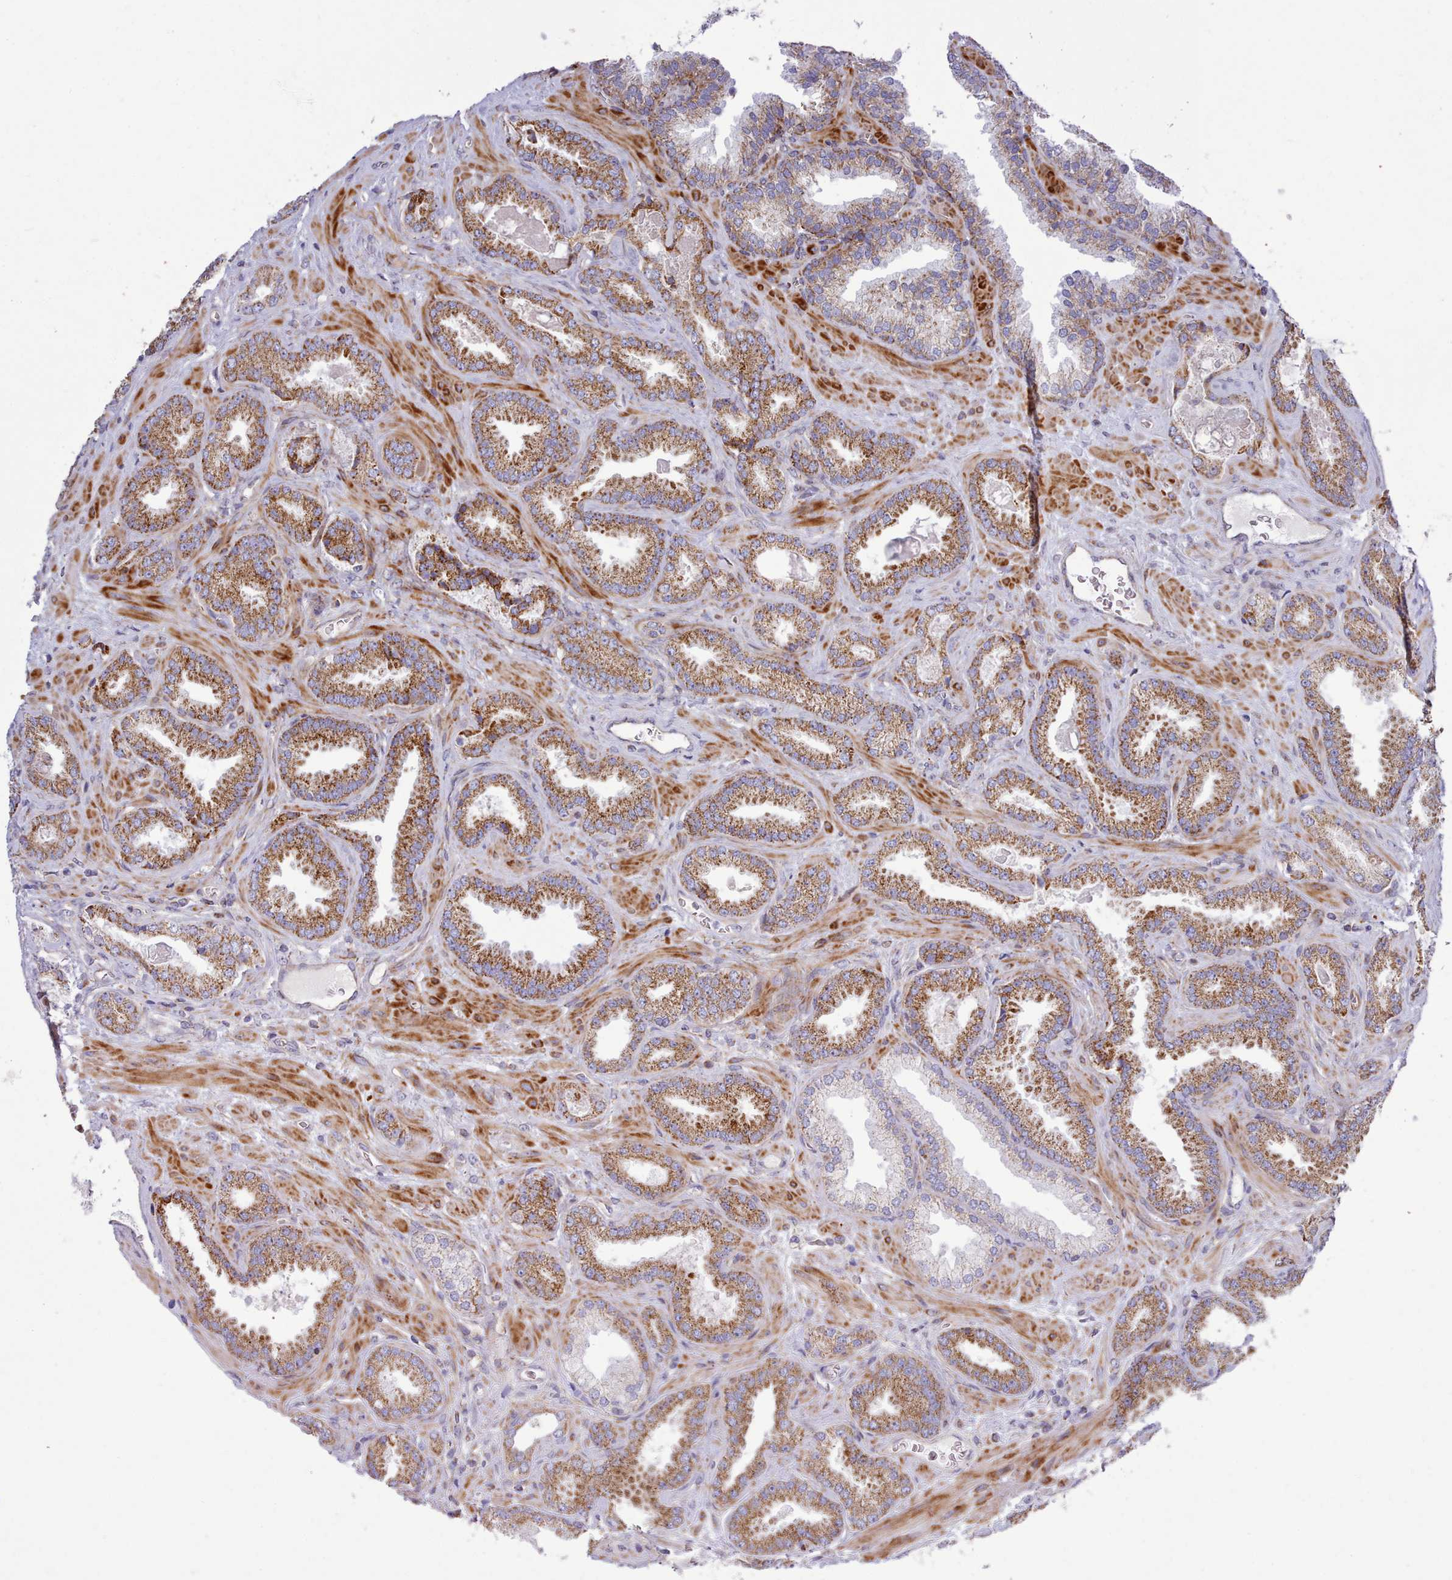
{"staining": {"intensity": "moderate", "quantity": ">75%", "location": "cytoplasmic/membranous"}, "tissue": "prostate cancer", "cell_type": "Tumor cells", "image_type": "cancer", "snomed": [{"axis": "morphology", "description": "Adenocarcinoma, Low grade"}, {"axis": "topography", "description": "Prostate"}], "caption": "Human prostate cancer stained with a brown dye exhibits moderate cytoplasmic/membranous positive expression in about >75% of tumor cells.", "gene": "MRPL21", "patient": {"sex": "male", "age": 62}}